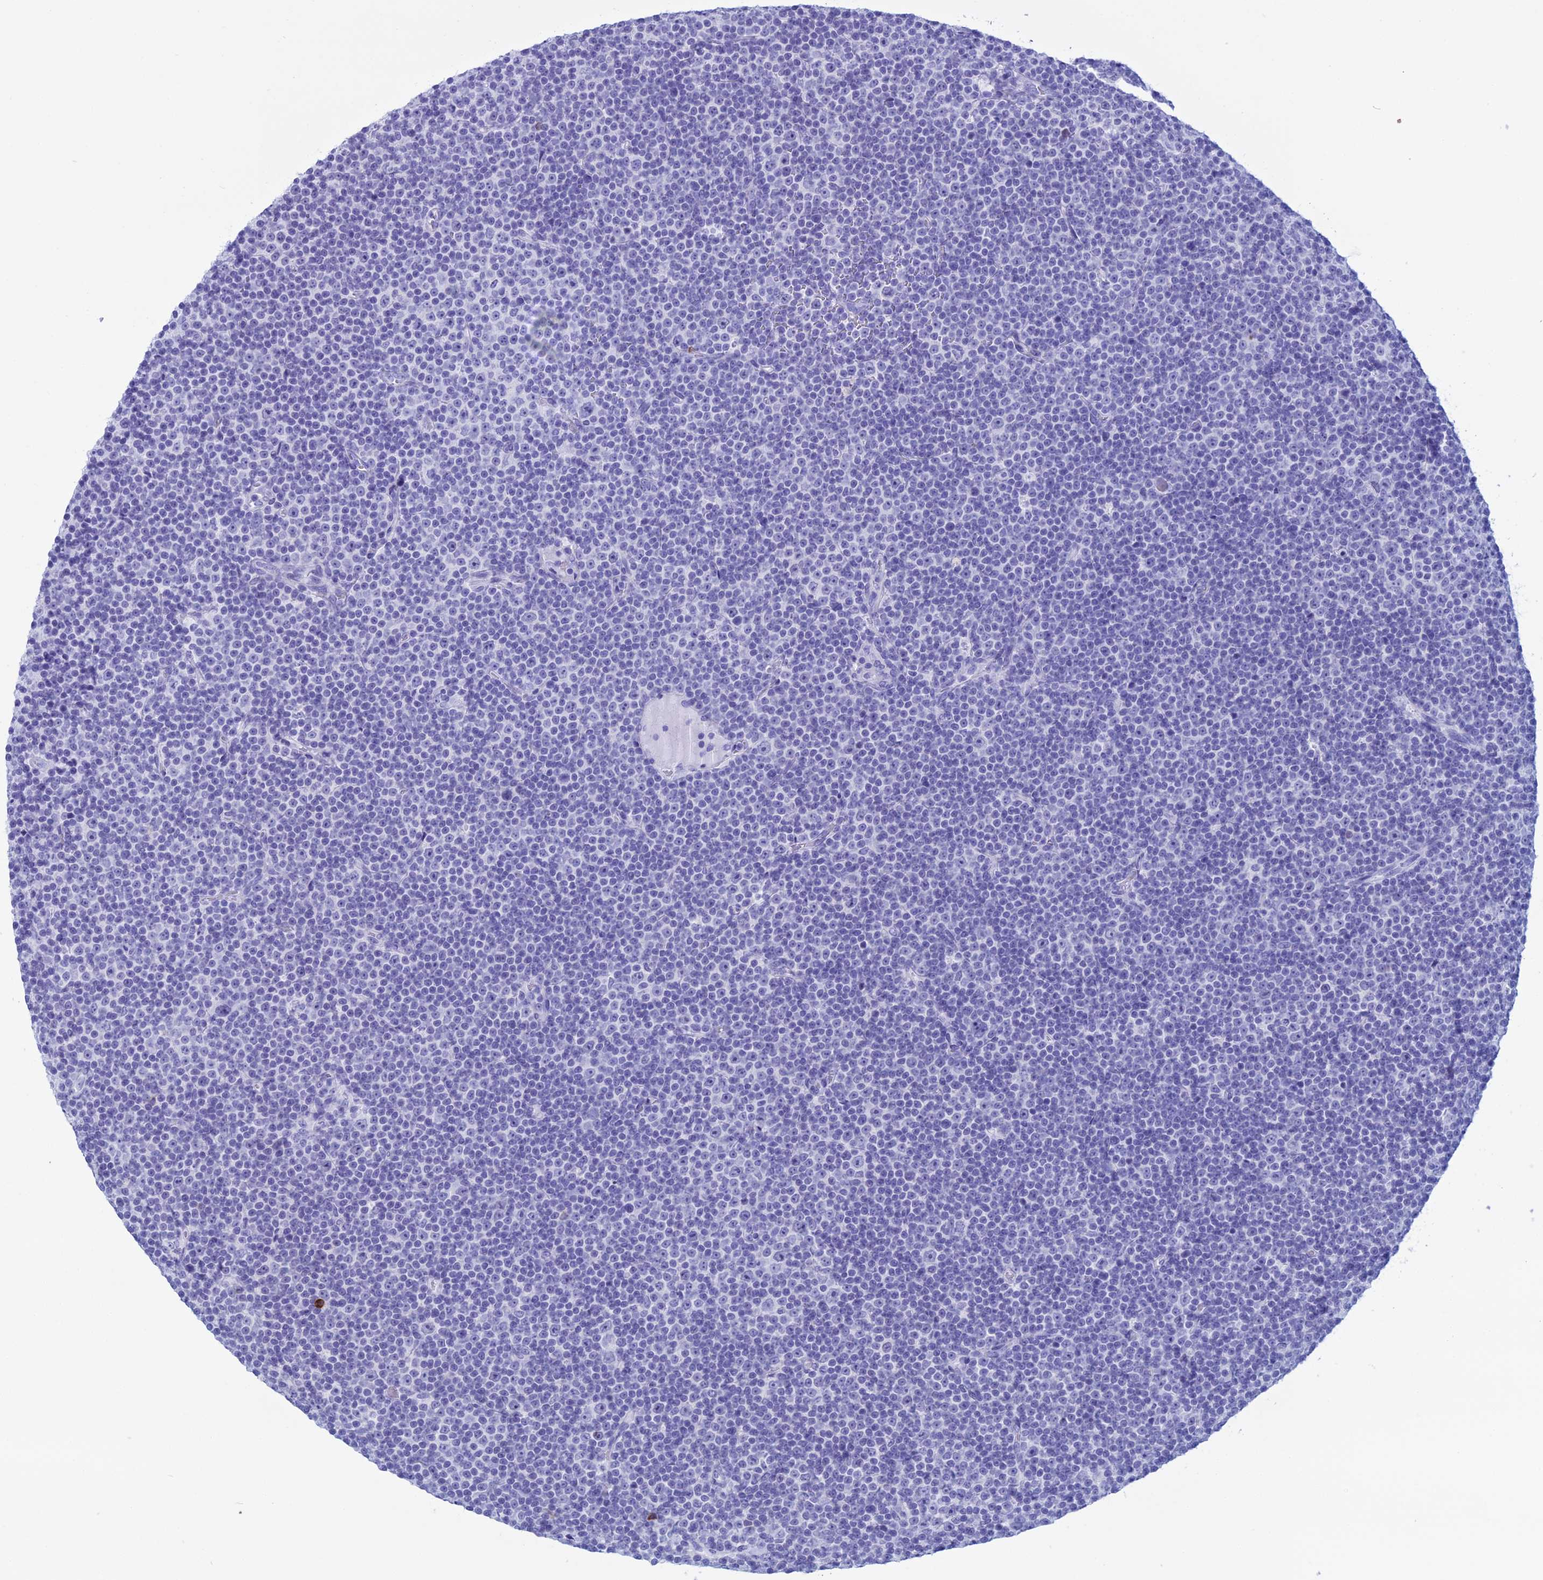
{"staining": {"intensity": "negative", "quantity": "none", "location": "none"}, "tissue": "lymphoma", "cell_type": "Tumor cells", "image_type": "cancer", "snomed": [{"axis": "morphology", "description": "Malignant lymphoma, non-Hodgkin's type, Low grade"}, {"axis": "topography", "description": "Lymph node"}], "caption": "Protein analysis of lymphoma displays no significant staining in tumor cells.", "gene": "MZB1", "patient": {"sex": "female", "age": 67}}